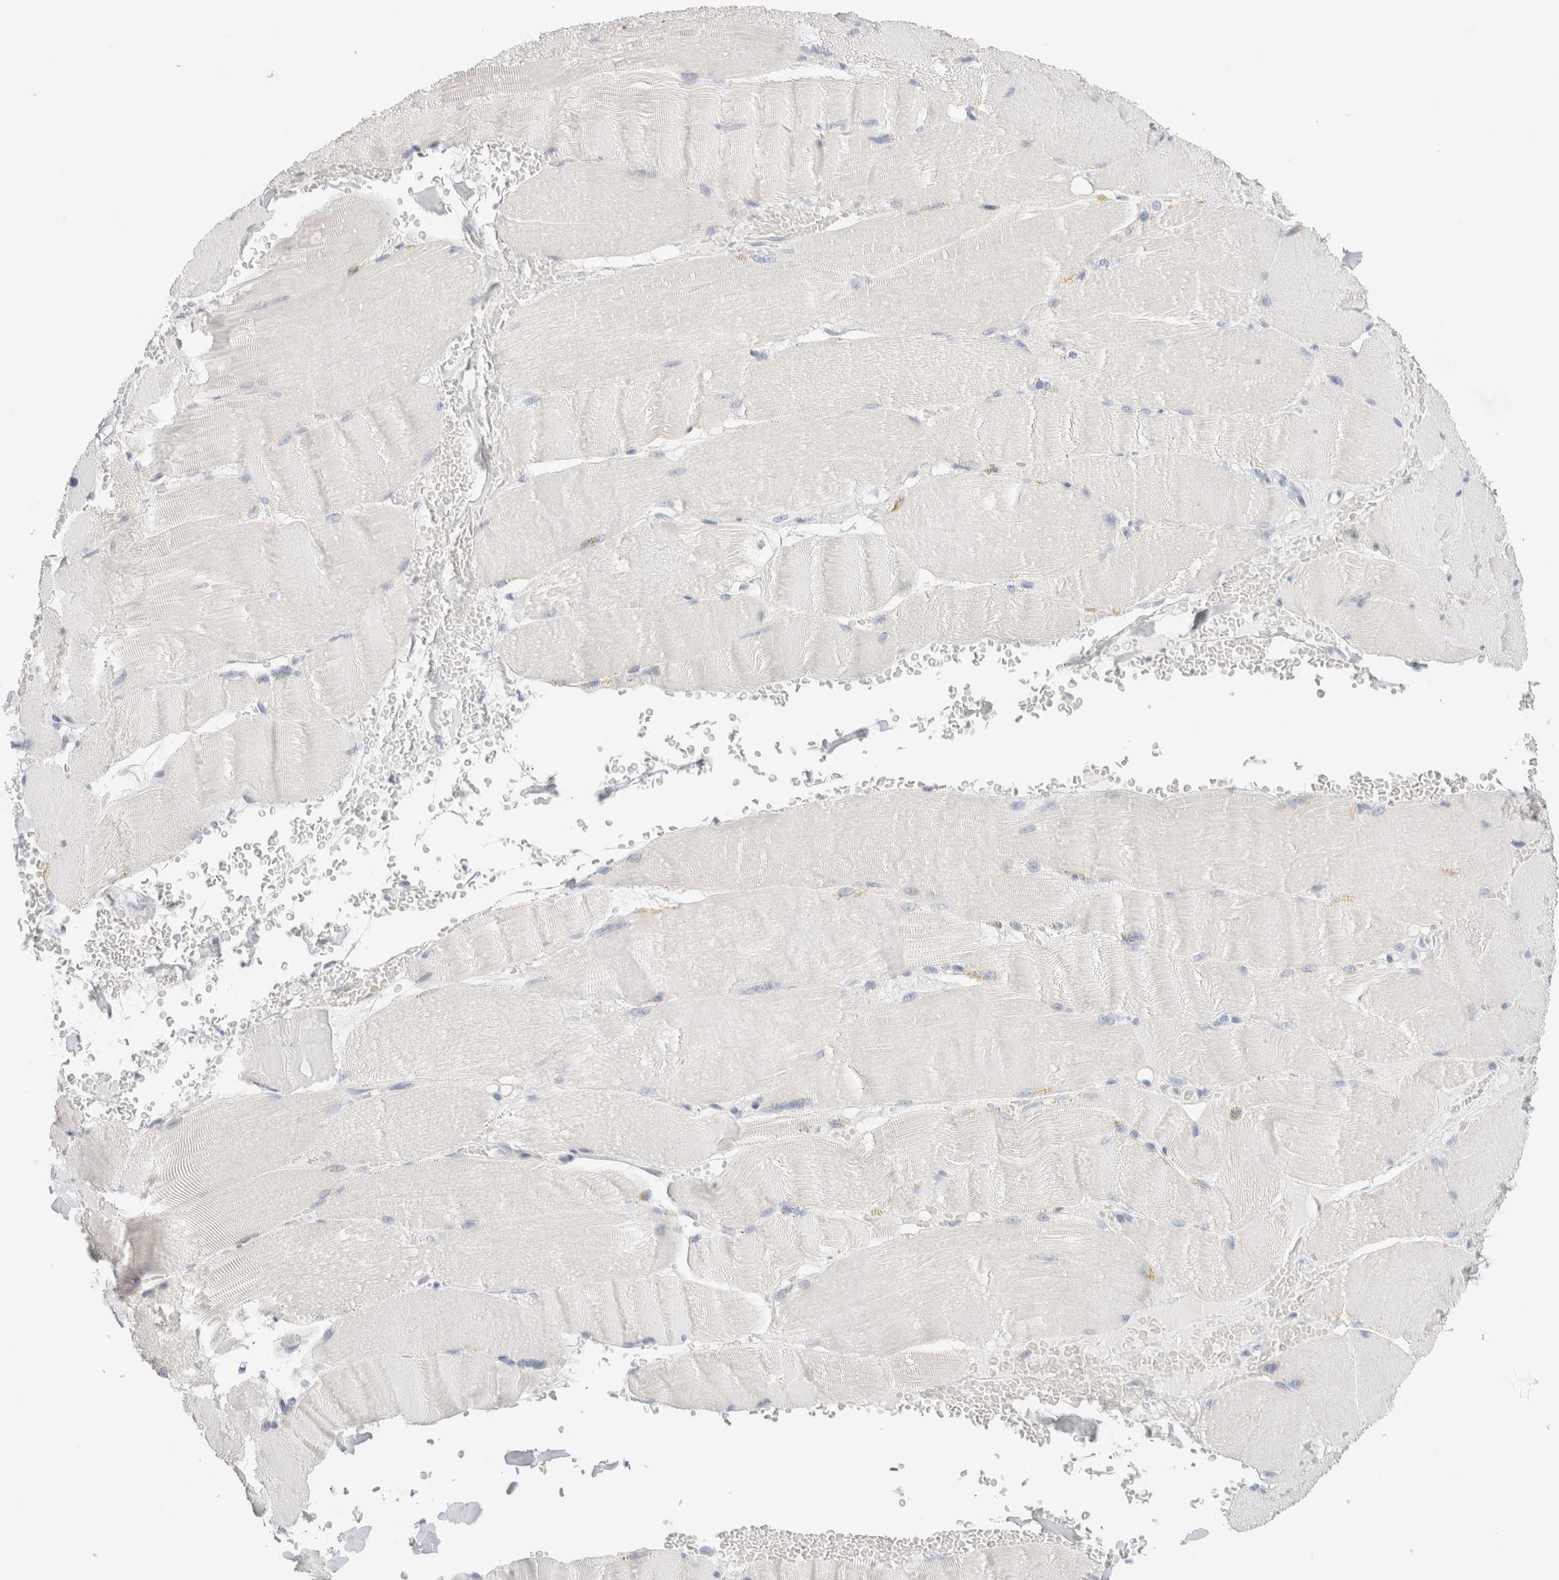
{"staining": {"intensity": "negative", "quantity": "none", "location": "none"}, "tissue": "skeletal muscle", "cell_type": "Myocytes", "image_type": "normal", "snomed": [{"axis": "morphology", "description": "Normal tissue, NOS"}, {"axis": "topography", "description": "Skin"}, {"axis": "topography", "description": "Skeletal muscle"}], "caption": "IHC histopathology image of benign skeletal muscle: human skeletal muscle stained with DAB (3,3'-diaminobenzidine) displays no significant protein staining in myocytes. (DAB immunohistochemistry, high magnification).", "gene": "NEFM", "patient": {"sex": "male", "age": 83}}